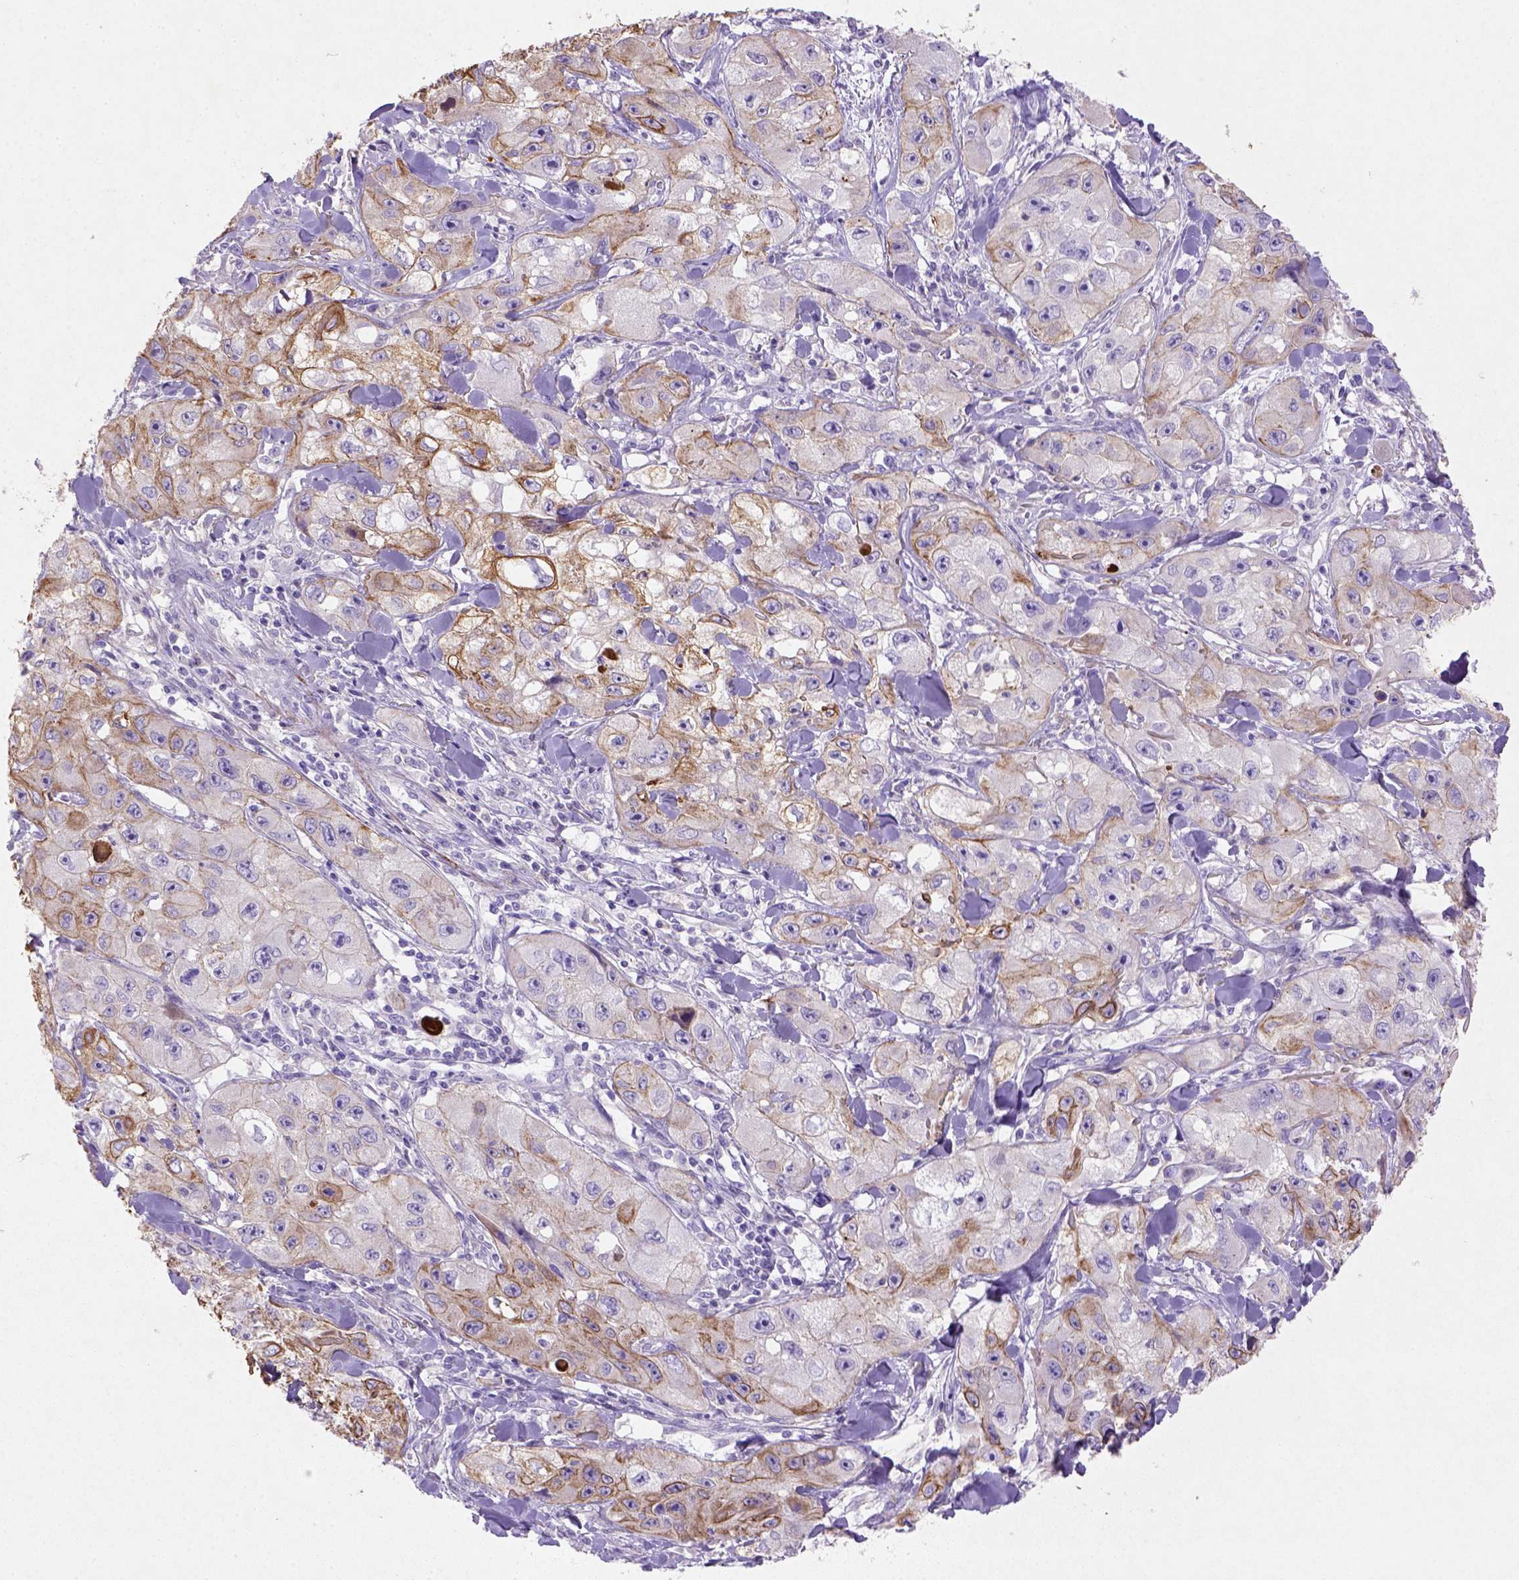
{"staining": {"intensity": "moderate", "quantity": "25%-75%", "location": "cytoplasmic/membranous"}, "tissue": "skin cancer", "cell_type": "Tumor cells", "image_type": "cancer", "snomed": [{"axis": "morphology", "description": "Squamous cell carcinoma, NOS"}, {"axis": "topography", "description": "Skin"}, {"axis": "topography", "description": "Subcutis"}], "caption": "Squamous cell carcinoma (skin) tissue displays moderate cytoplasmic/membranous positivity in about 25%-75% of tumor cells (brown staining indicates protein expression, while blue staining denotes nuclei).", "gene": "NUDT2", "patient": {"sex": "male", "age": 73}}